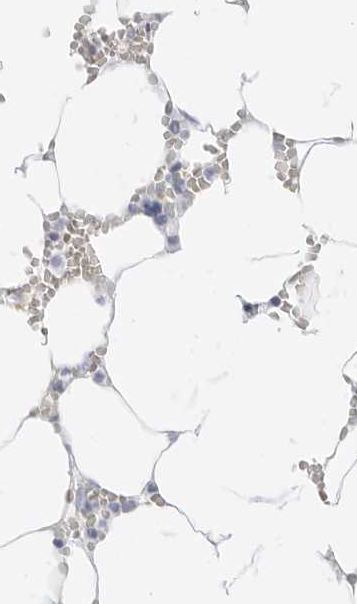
{"staining": {"intensity": "negative", "quantity": "none", "location": "none"}, "tissue": "bone marrow", "cell_type": "Hematopoietic cells", "image_type": "normal", "snomed": [{"axis": "morphology", "description": "Normal tissue, NOS"}, {"axis": "topography", "description": "Bone marrow"}], "caption": "High power microscopy photomicrograph of an immunohistochemistry (IHC) histopathology image of normal bone marrow, revealing no significant expression in hematopoietic cells.", "gene": "TFF2", "patient": {"sex": "male", "age": 70}}